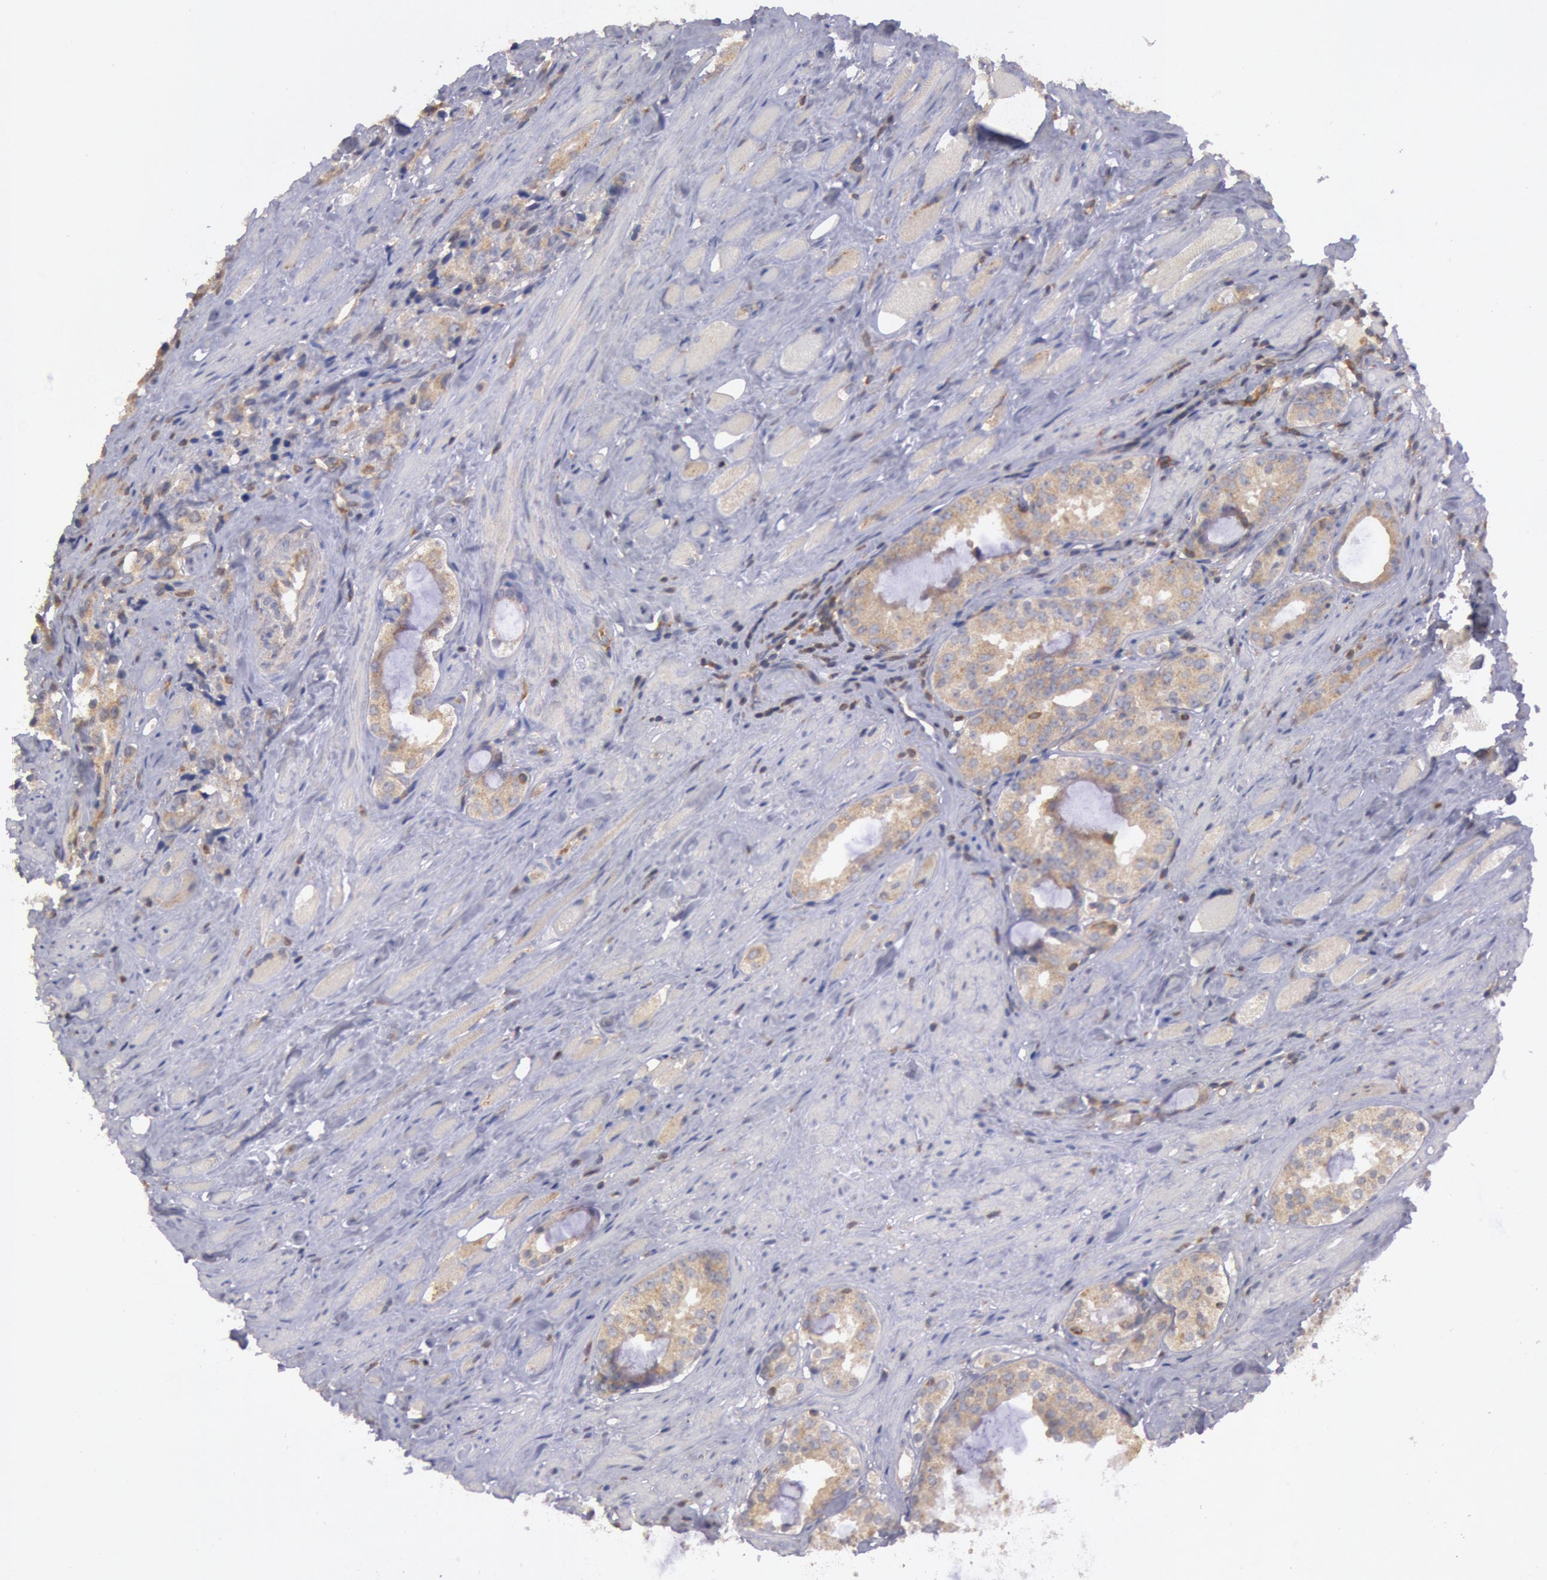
{"staining": {"intensity": "weak", "quantity": "25%-75%", "location": "cytoplasmic/membranous"}, "tissue": "prostate cancer", "cell_type": "Tumor cells", "image_type": "cancer", "snomed": [{"axis": "morphology", "description": "Adenocarcinoma, Medium grade"}, {"axis": "topography", "description": "Prostate"}], "caption": "Medium-grade adenocarcinoma (prostate) was stained to show a protein in brown. There is low levels of weak cytoplasmic/membranous positivity in about 25%-75% of tumor cells. (Brightfield microscopy of DAB IHC at high magnification).", "gene": "PIK3R1", "patient": {"sex": "male", "age": 73}}